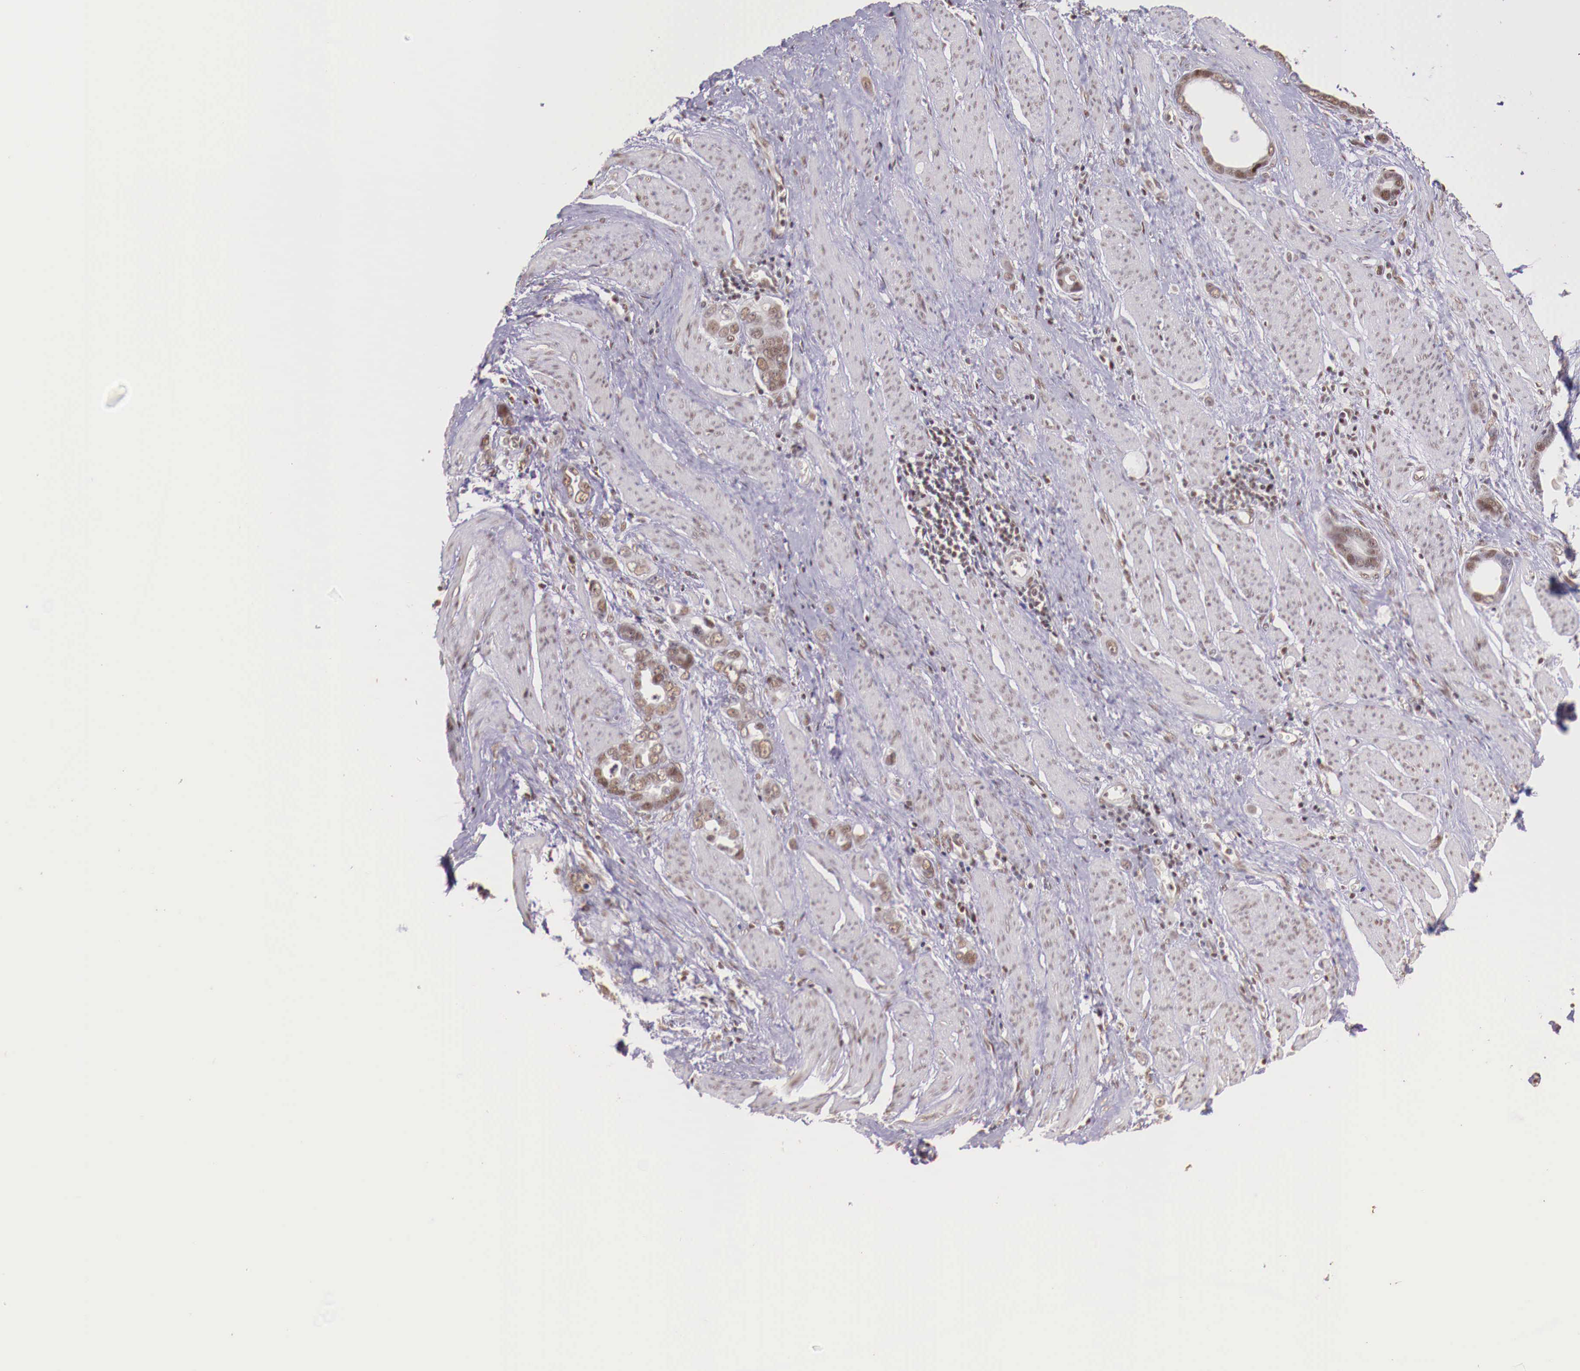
{"staining": {"intensity": "weak", "quantity": "25%-75%", "location": "nuclear"}, "tissue": "stomach cancer", "cell_type": "Tumor cells", "image_type": "cancer", "snomed": [{"axis": "morphology", "description": "Adenocarcinoma, NOS"}, {"axis": "topography", "description": "Stomach"}], "caption": "Protein analysis of stomach adenocarcinoma tissue demonstrates weak nuclear staining in approximately 25%-75% of tumor cells.", "gene": "SP1", "patient": {"sex": "male", "age": 78}}